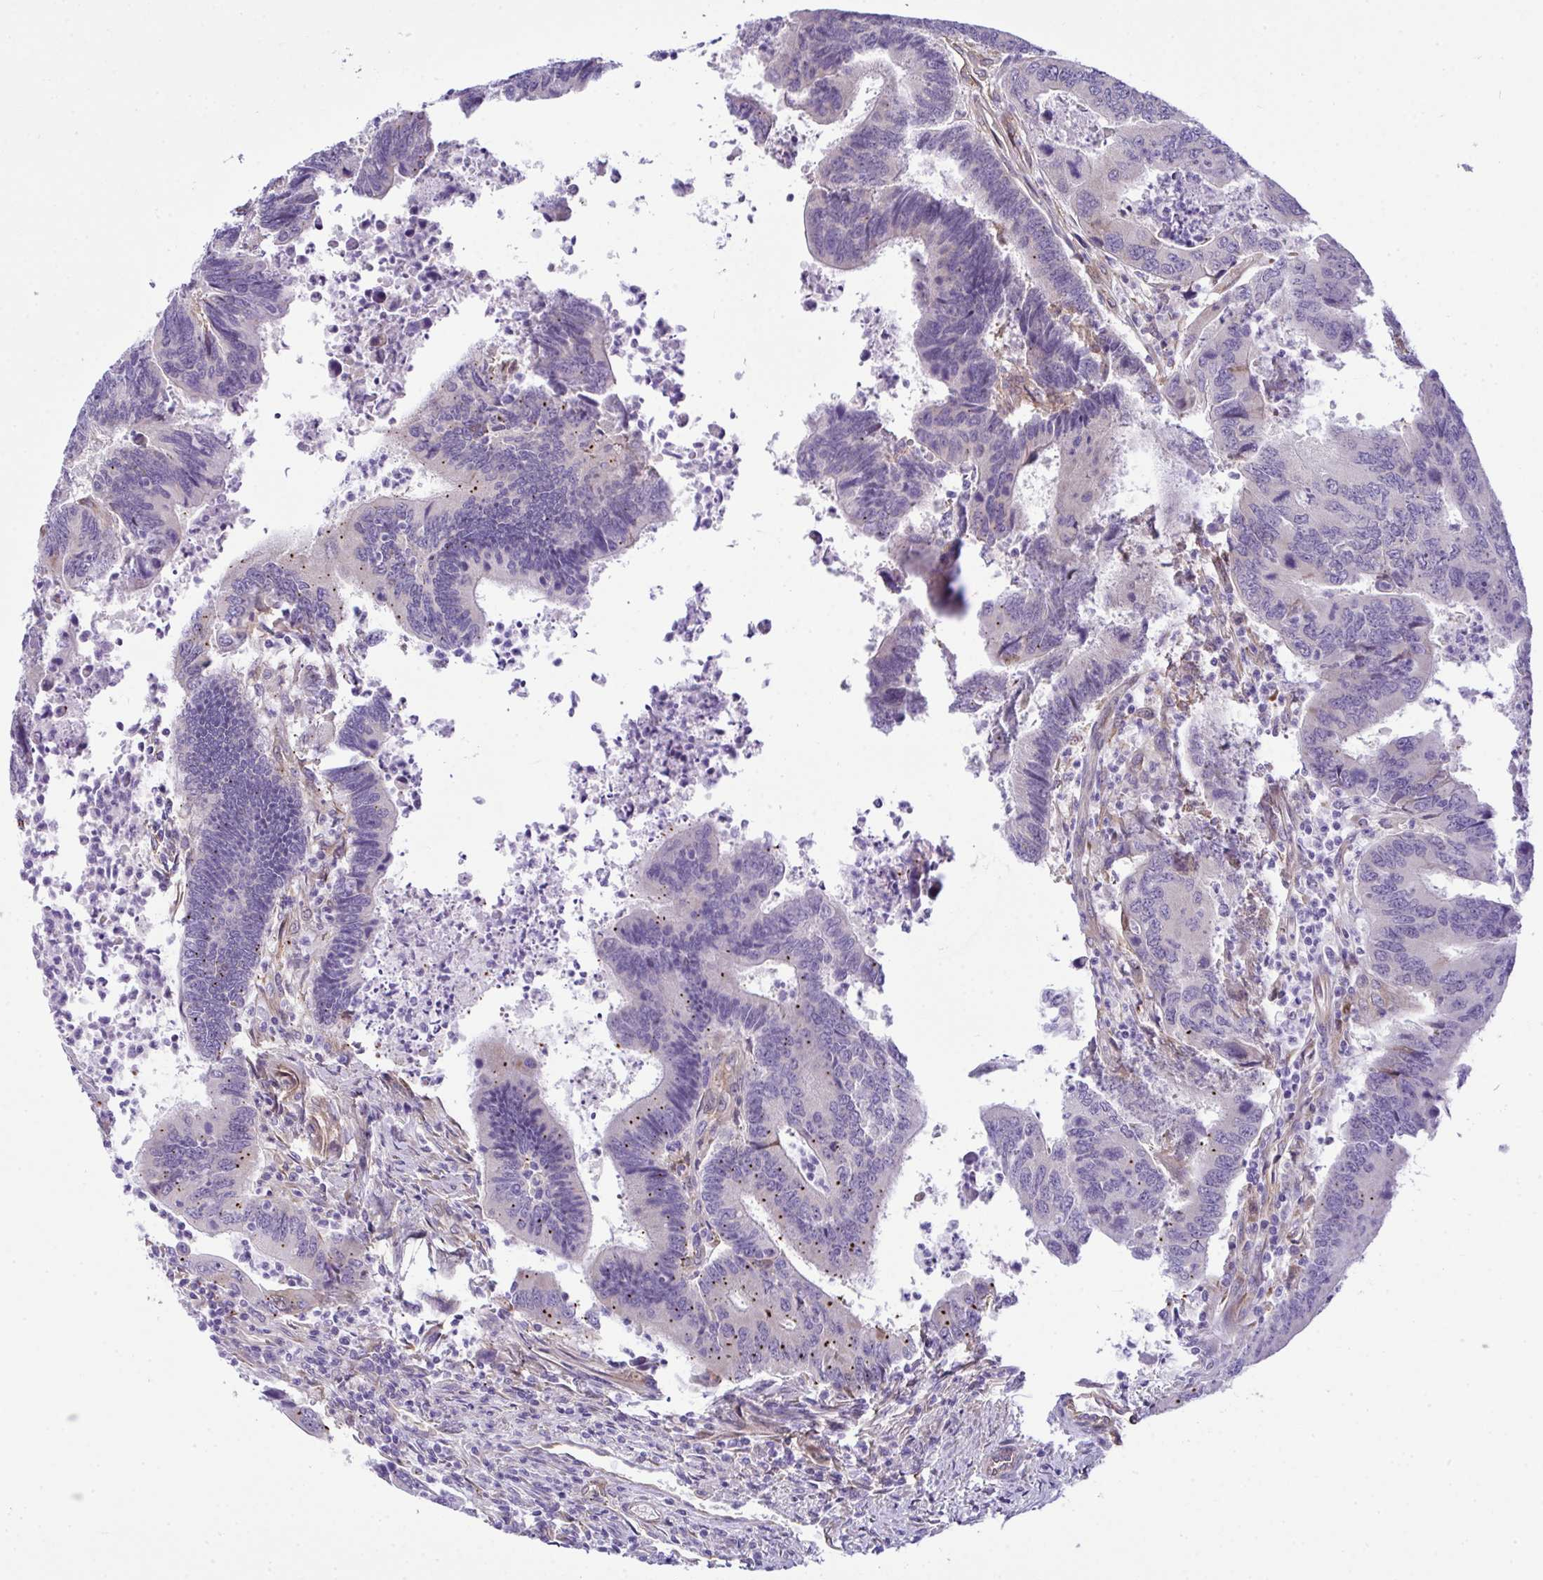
{"staining": {"intensity": "moderate", "quantity": "<25%", "location": "cytoplasmic/membranous"}, "tissue": "colorectal cancer", "cell_type": "Tumor cells", "image_type": "cancer", "snomed": [{"axis": "morphology", "description": "Adenocarcinoma, NOS"}, {"axis": "topography", "description": "Colon"}], "caption": "Immunohistochemical staining of colorectal adenocarcinoma reveals moderate cytoplasmic/membranous protein staining in approximately <25% of tumor cells.", "gene": "RSKR", "patient": {"sex": "female", "age": 67}}